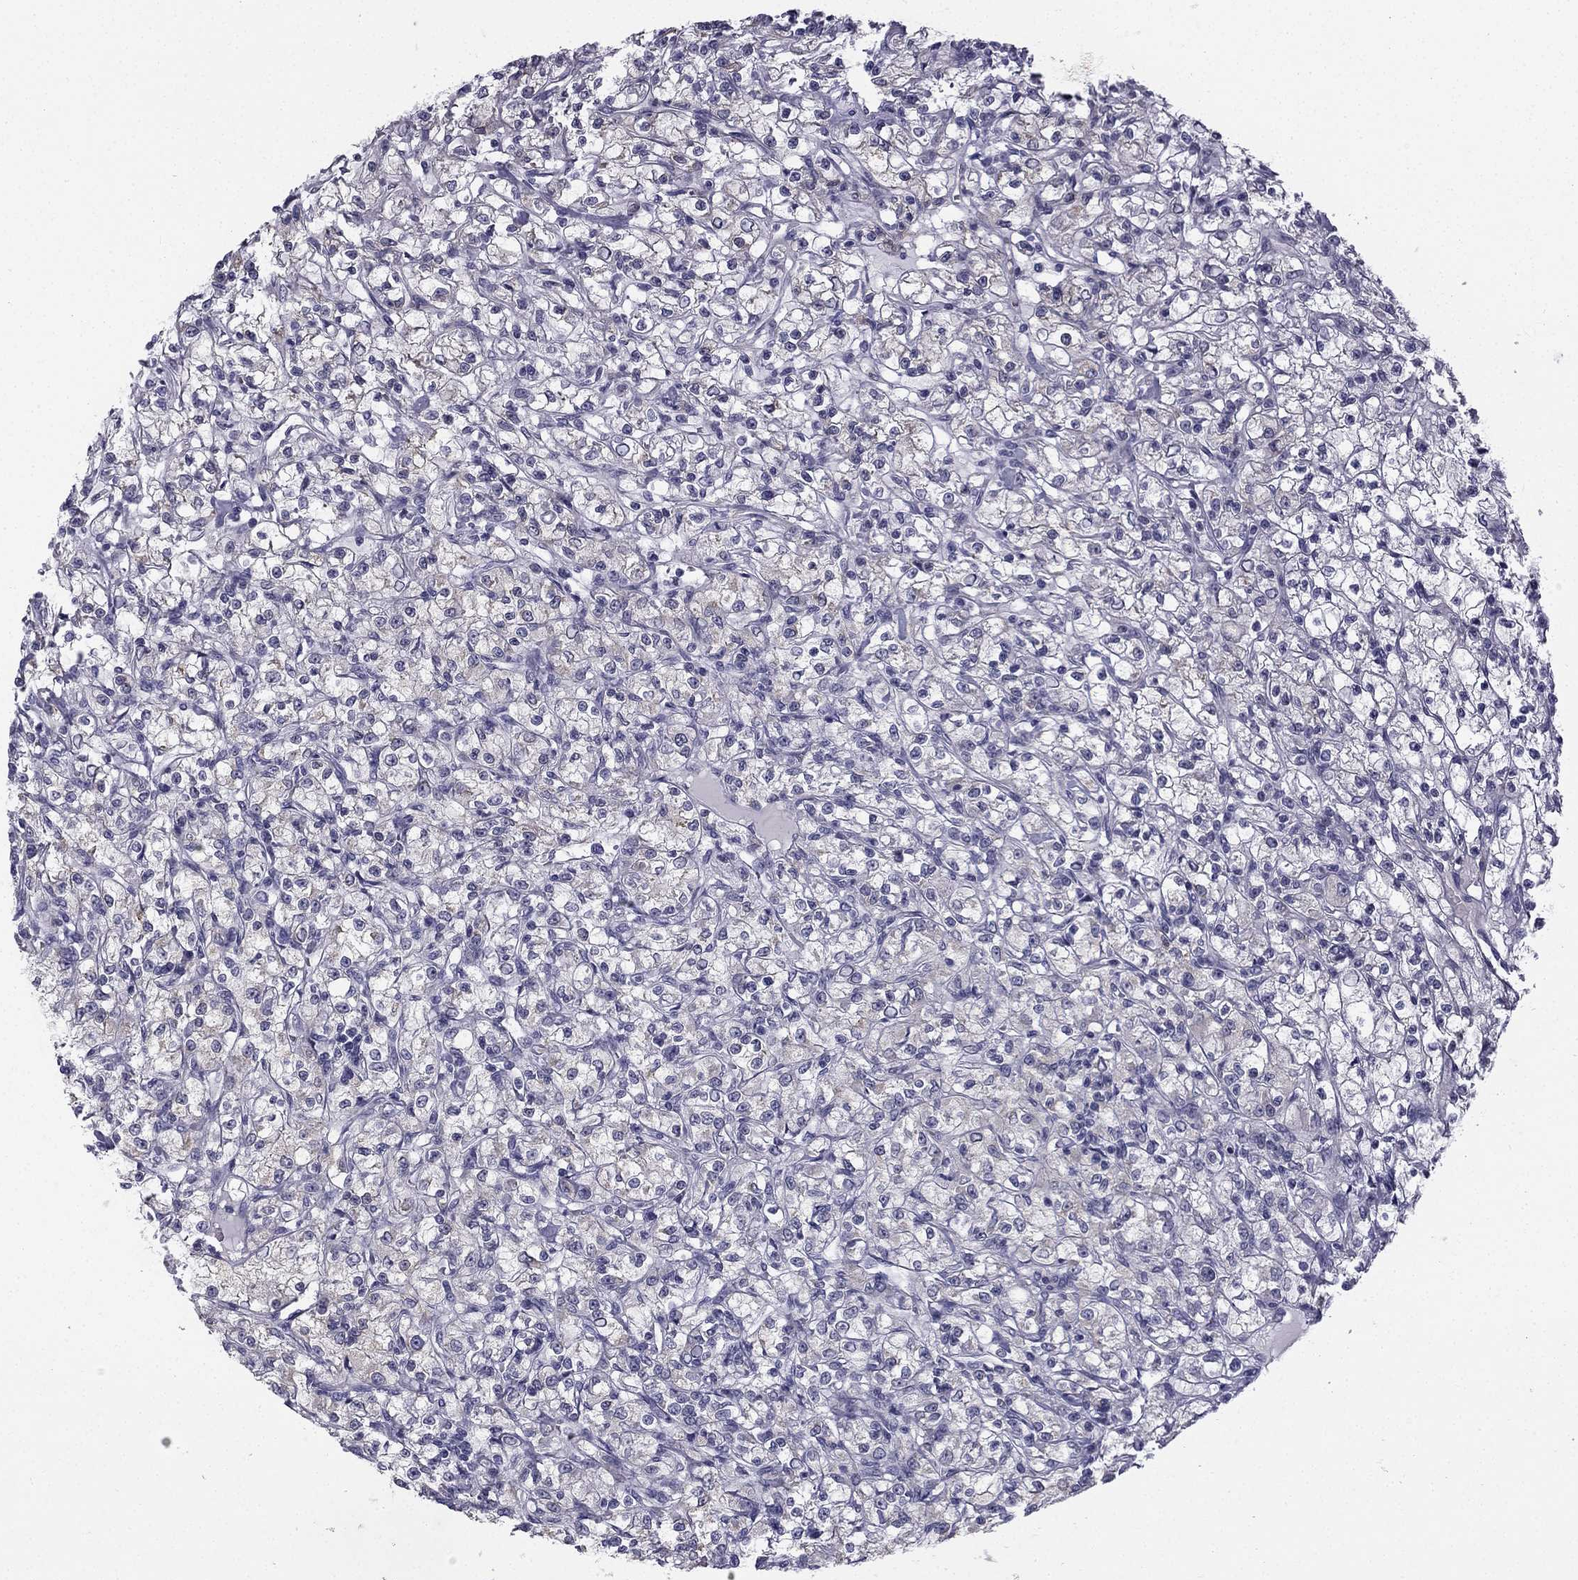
{"staining": {"intensity": "negative", "quantity": "none", "location": "none"}, "tissue": "renal cancer", "cell_type": "Tumor cells", "image_type": "cancer", "snomed": [{"axis": "morphology", "description": "Adenocarcinoma, NOS"}, {"axis": "topography", "description": "Kidney"}], "caption": "Immunohistochemistry of human renal cancer reveals no positivity in tumor cells.", "gene": "CCDC40", "patient": {"sex": "female", "age": 59}}